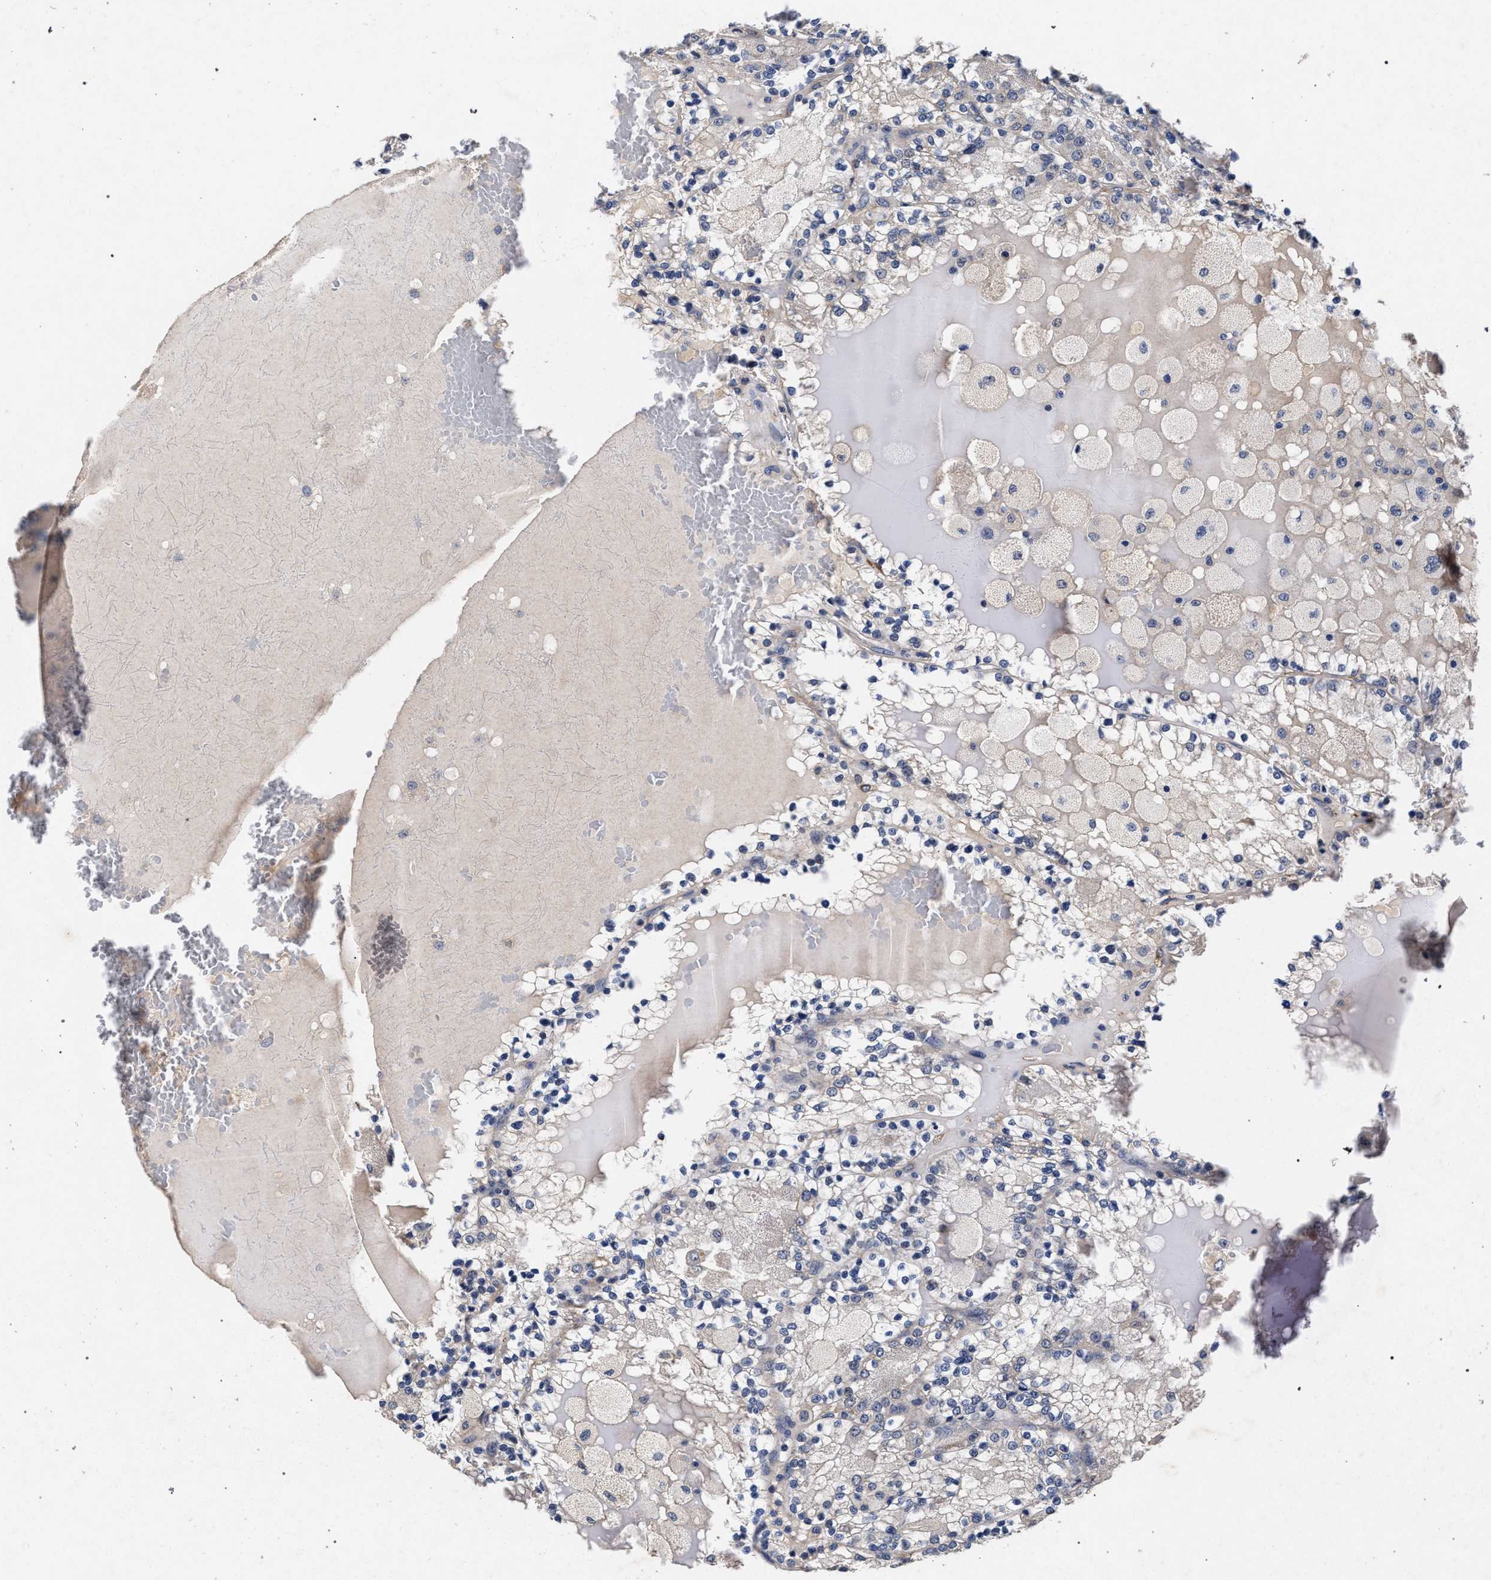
{"staining": {"intensity": "negative", "quantity": "none", "location": "none"}, "tissue": "renal cancer", "cell_type": "Tumor cells", "image_type": "cancer", "snomed": [{"axis": "morphology", "description": "Adenocarcinoma, NOS"}, {"axis": "topography", "description": "Kidney"}], "caption": "IHC image of neoplastic tissue: adenocarcinoma (renal) stained with DAB shows no significant protein staining in tumor cells.", "gene": "CFAP95", "patient": {"sex": "female", "age": 56}}